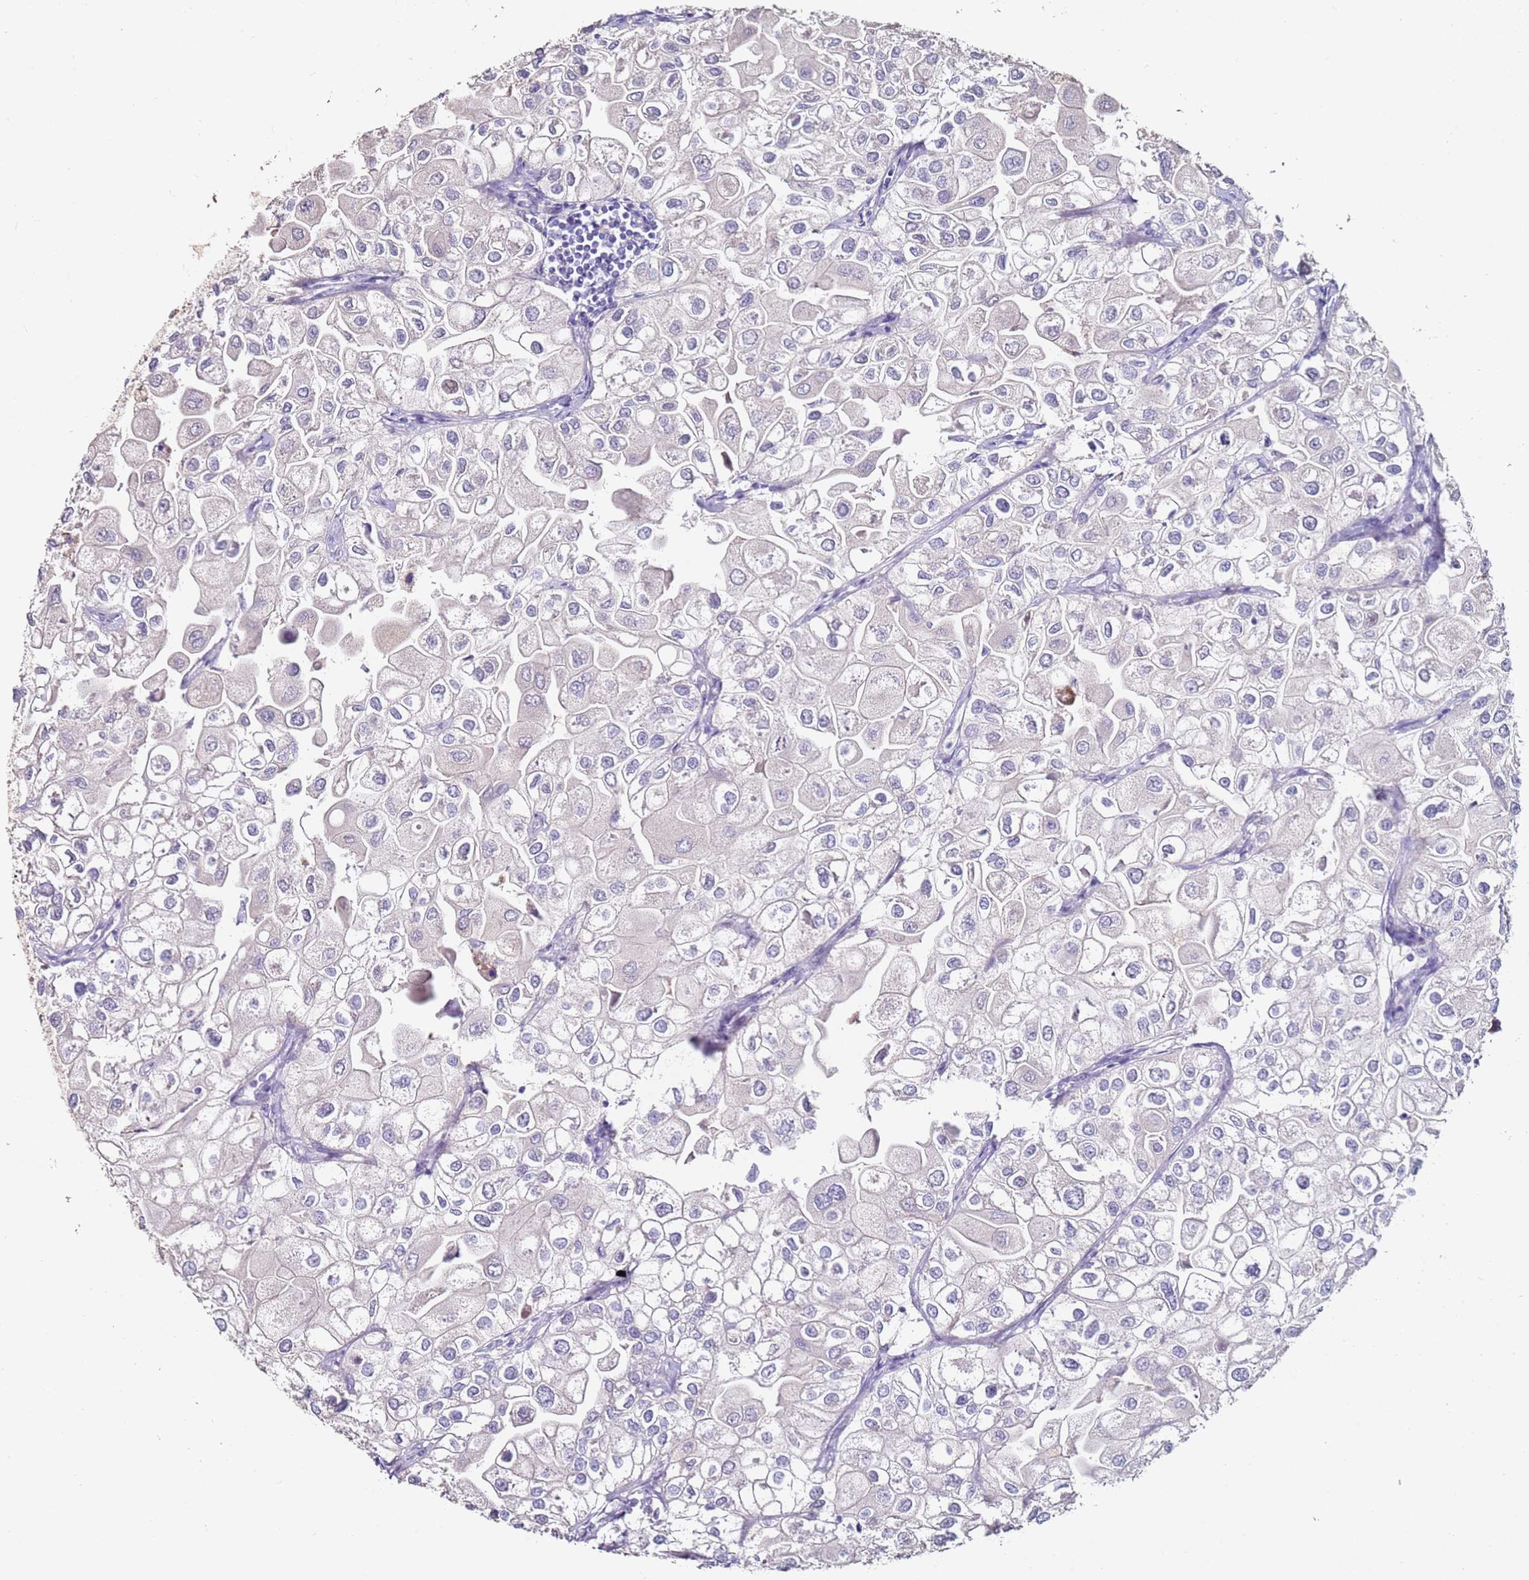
{"staining": {"intensity": "negative", "quantity": "none", "location": "none"}, "tissue": "urothelial cancer", "cell_type": "Tumor cells", "image_type": "cancer", "snomed": [{"axis": "morphology", "description": "Urothelial carcinoma, High grade"}, {"axis": "topography", "description": "Urinary bladder"}], "caption": "Urothelial carcinoma (high-grade) was stained to show a protein in brown. There is no significant expression in tumor cells.", "gene": "RARS2", "patient": {"sex": "male", "age": 64}}